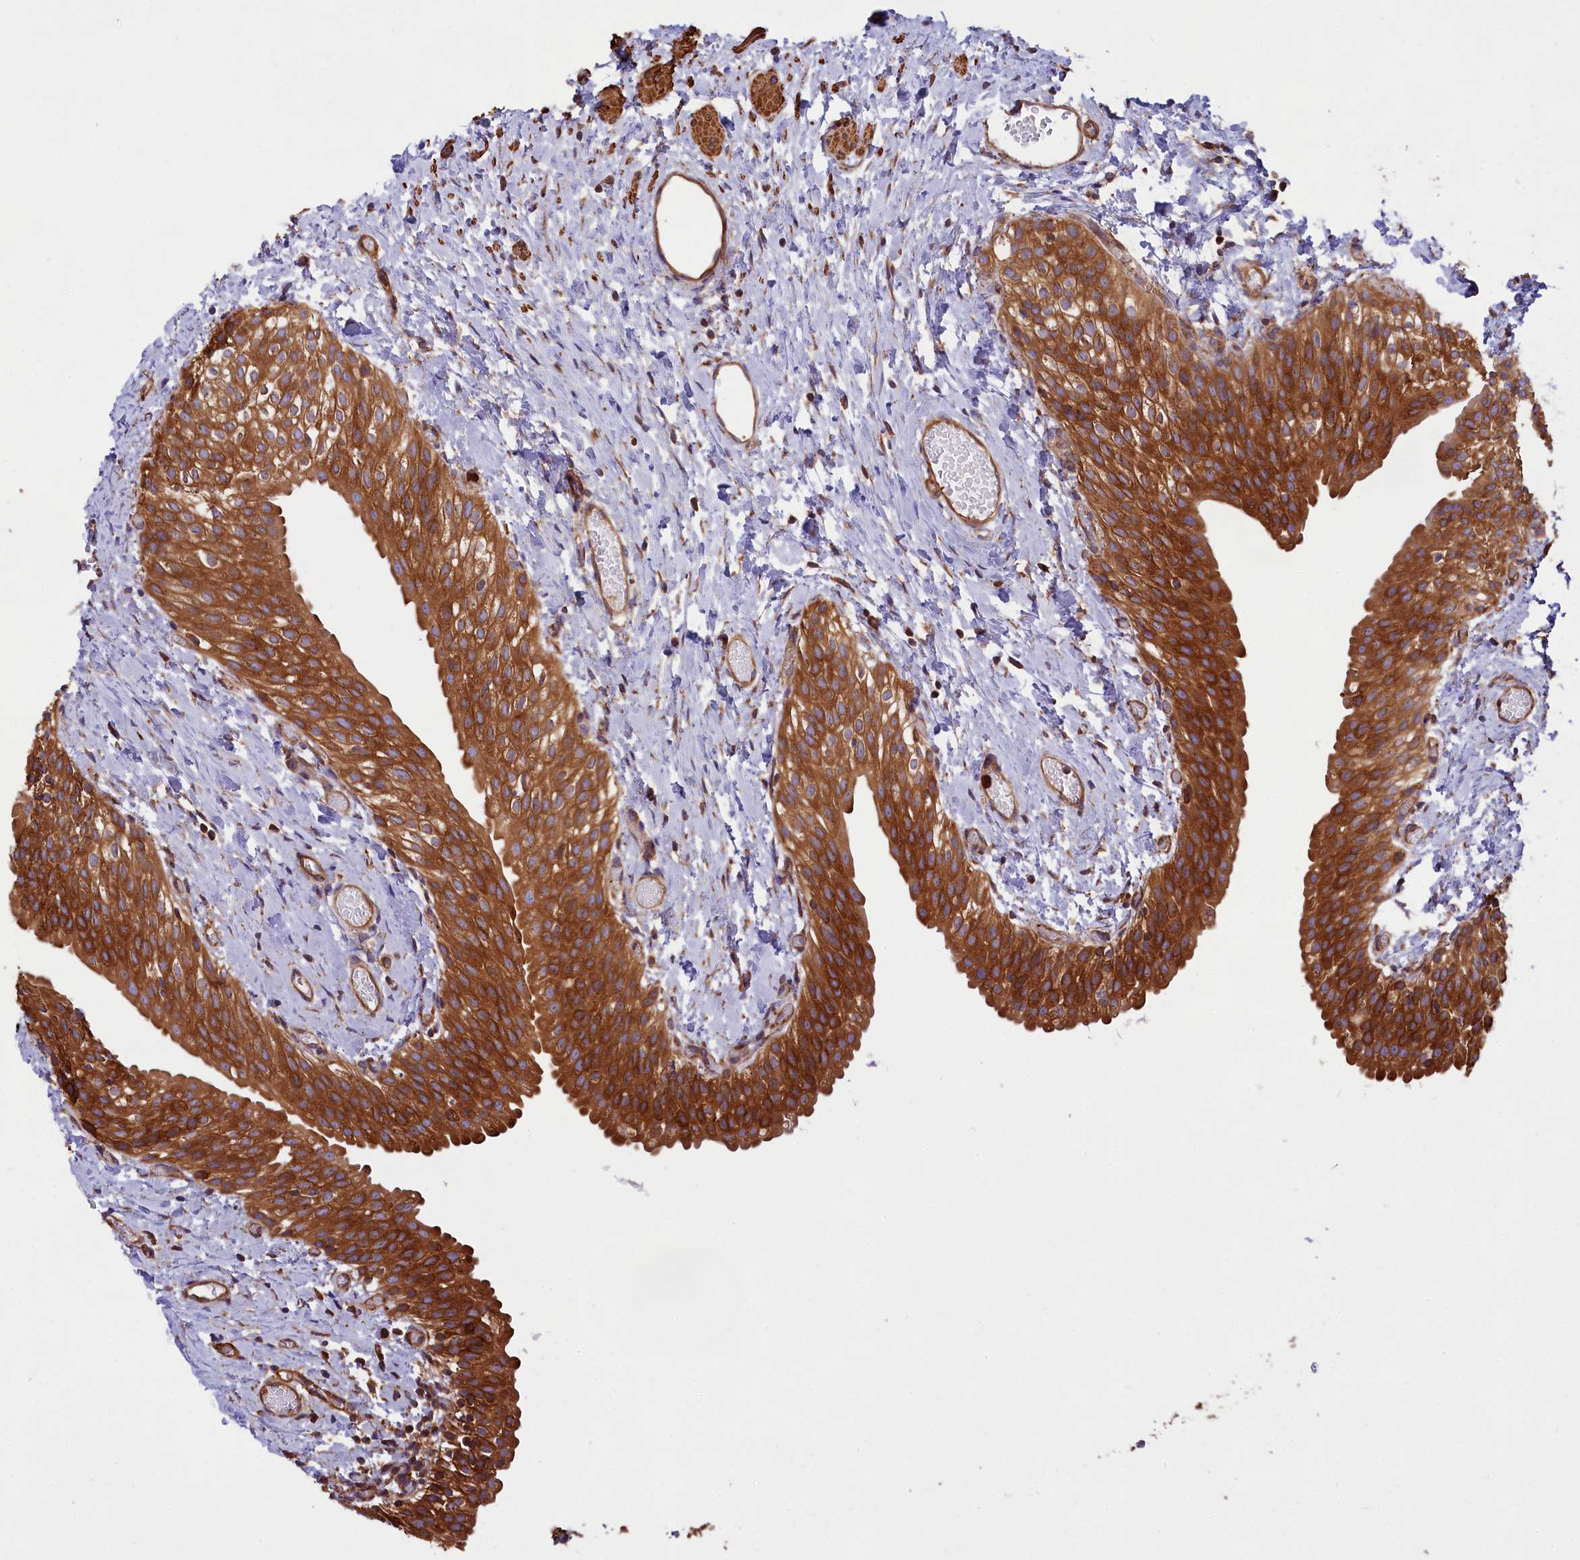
{"staining": {"intensity": "strong", "quantity": ">75%", "location": "cytoplasmic/membranous"}, "tissue": "urinary bladder", "cell_type": "Urothelial cells", "image_type": "normal", "snomed": [{"axis": "morphology", "description": "Normal tissue, NOS"}, {"axis": "topography", "description": "Urinary bladder"}], "caption": "An immunohistochemistry histopathology image of unremarkable tissue is shown. Protein staining in brown labels strong cytoplasmic/membranous positivity in urinary bladder within urothelial cells.", "gene": "GYS1", "patient": {"sex": "male", "age": 1}}